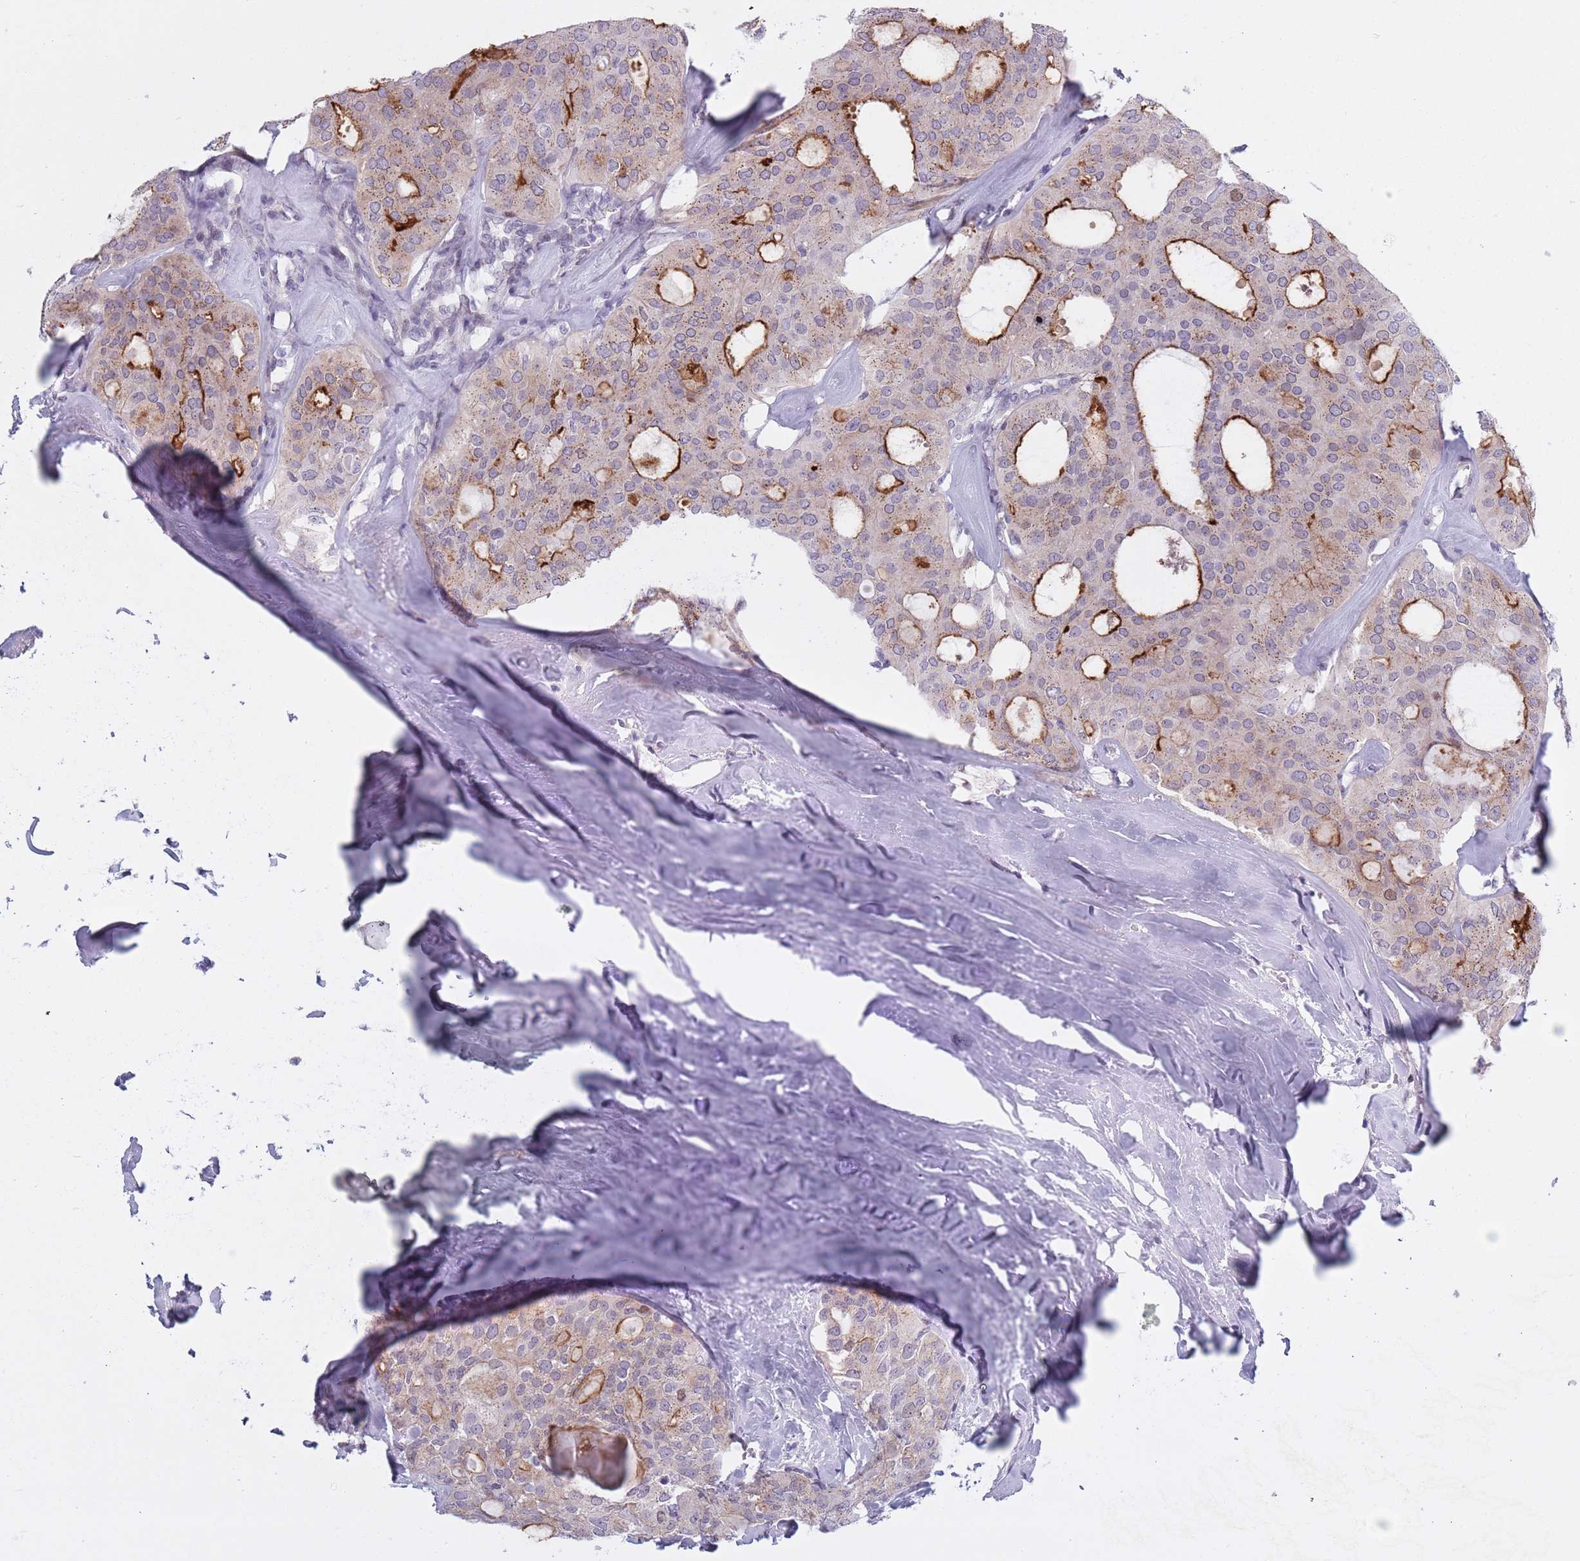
{"staining": {"intensity": "moderate", "quantity": "25%-75%", "location": "cytoplasmic/membranous"}, "tissue": "thyroid cancer", "cell_type": "Tumor cells", "image_type": "cancer", "snomed": [{"axis": "morphology", "description": "Follicular adenoma carcinoma, NOS"}, {"axis": "topography", "description": "Thyroid gland"}], "caption": "Thyroid cancer (follicular adenoma carcinoma) stained with DAB (3,3'-diaminobenzidine) immunohistochemistry (IHC) exhibits medium levels of moderate cytoplasmic/membranous staining in approximately 25%-75% of tumor cells.", "gene": "ZKSCAN2", "patient": {"sex": "male", "age": 75}}